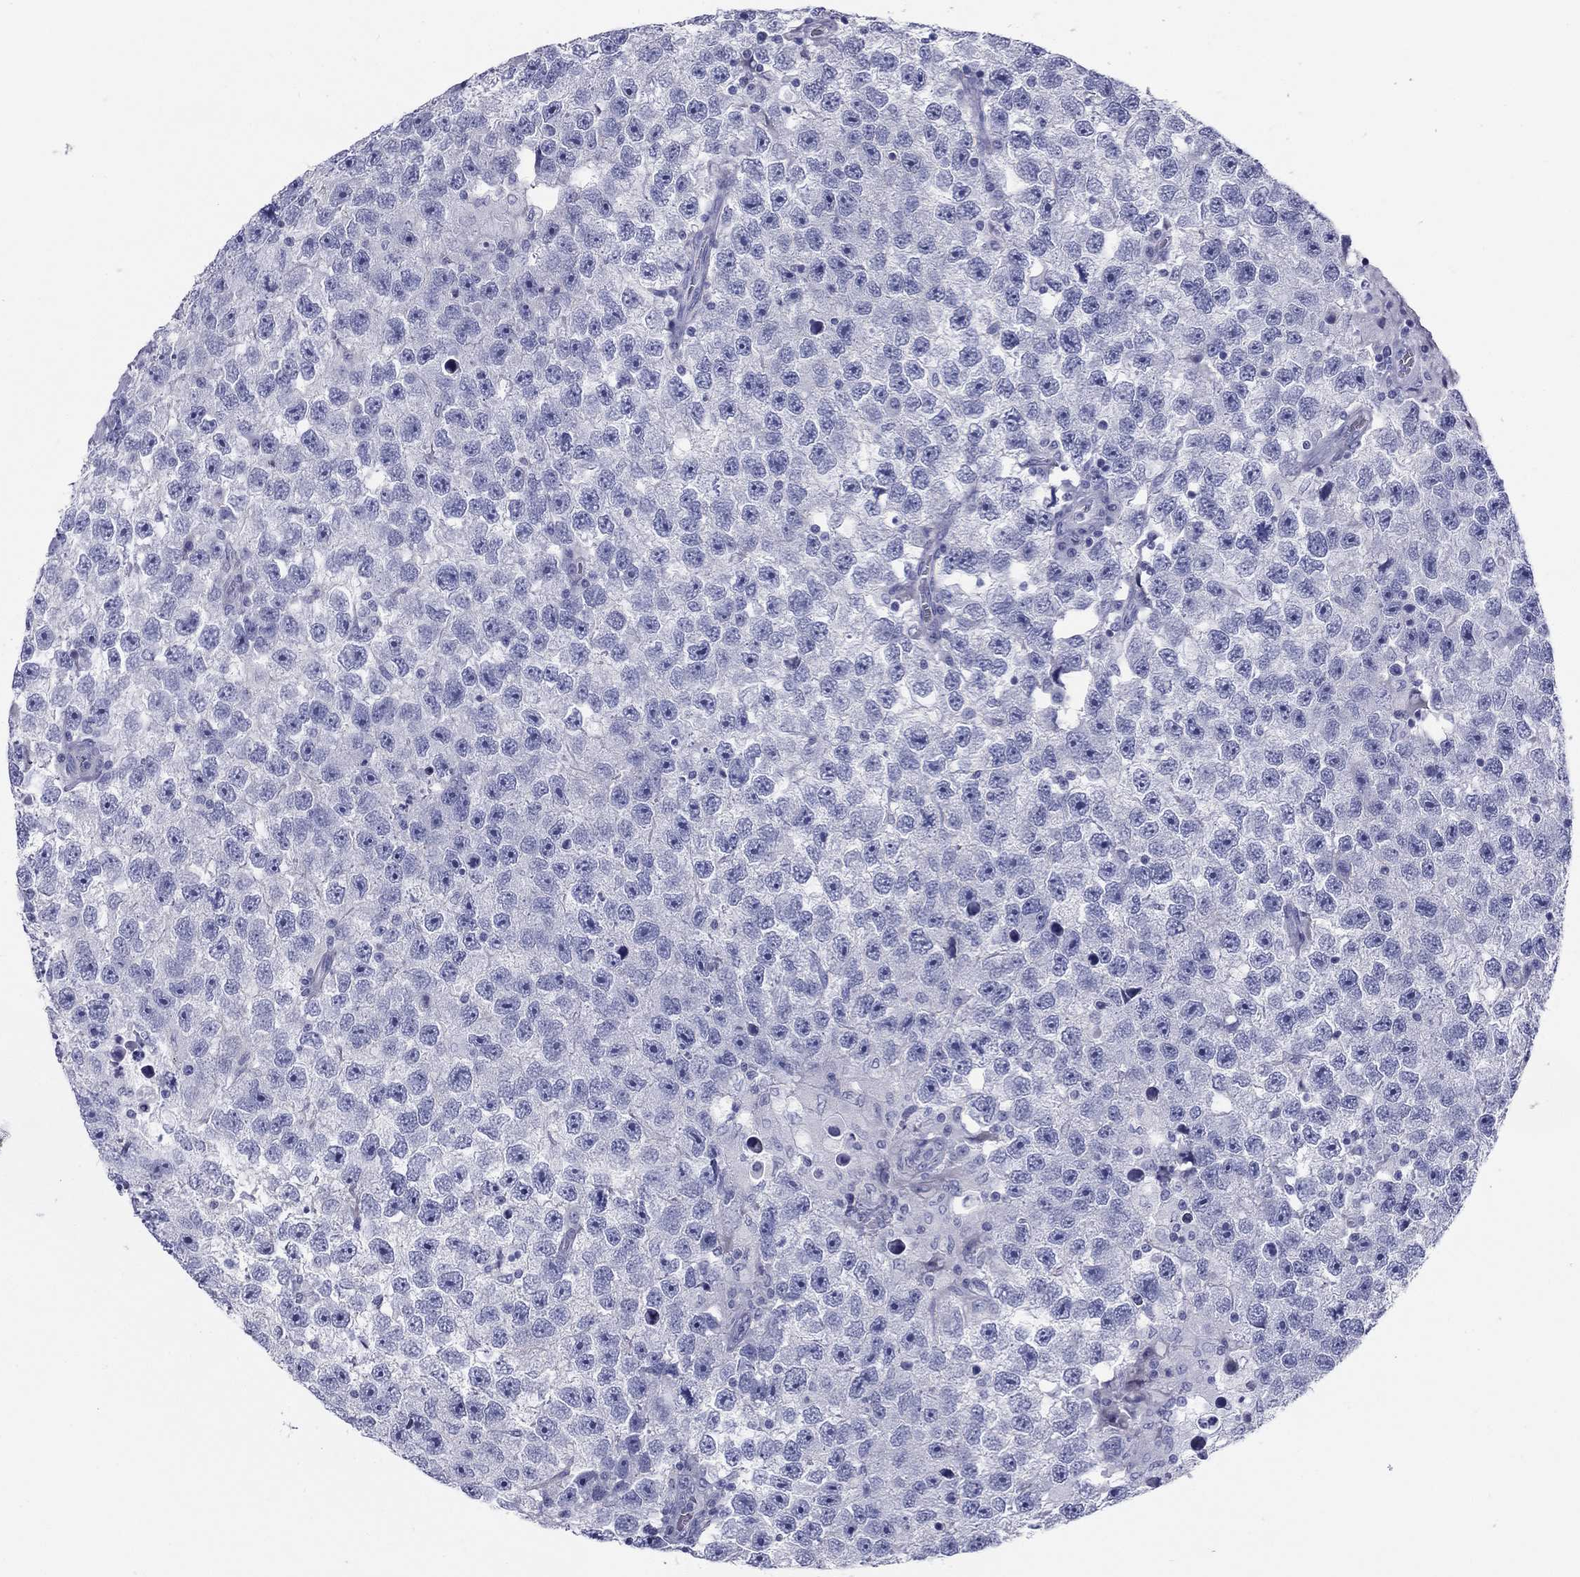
{"staining": {"intensity": "negative", "quantity": "none", "location": "none"}, "tissue": "testis cancer", "cell_type": "Tumor cells", "image_type": "cancer", "snomed": [{"axis": "morphology", "description": "Seminoma, NOS"}, {"axis": "topography", "description": "Testis"}], "caption": "DAB immunohistochemical staining of seminoma (testis) exhibits no significant positivity in tumor cells.", "gene": "ZP2", "patient": {"sex": "male", "age": 26}}